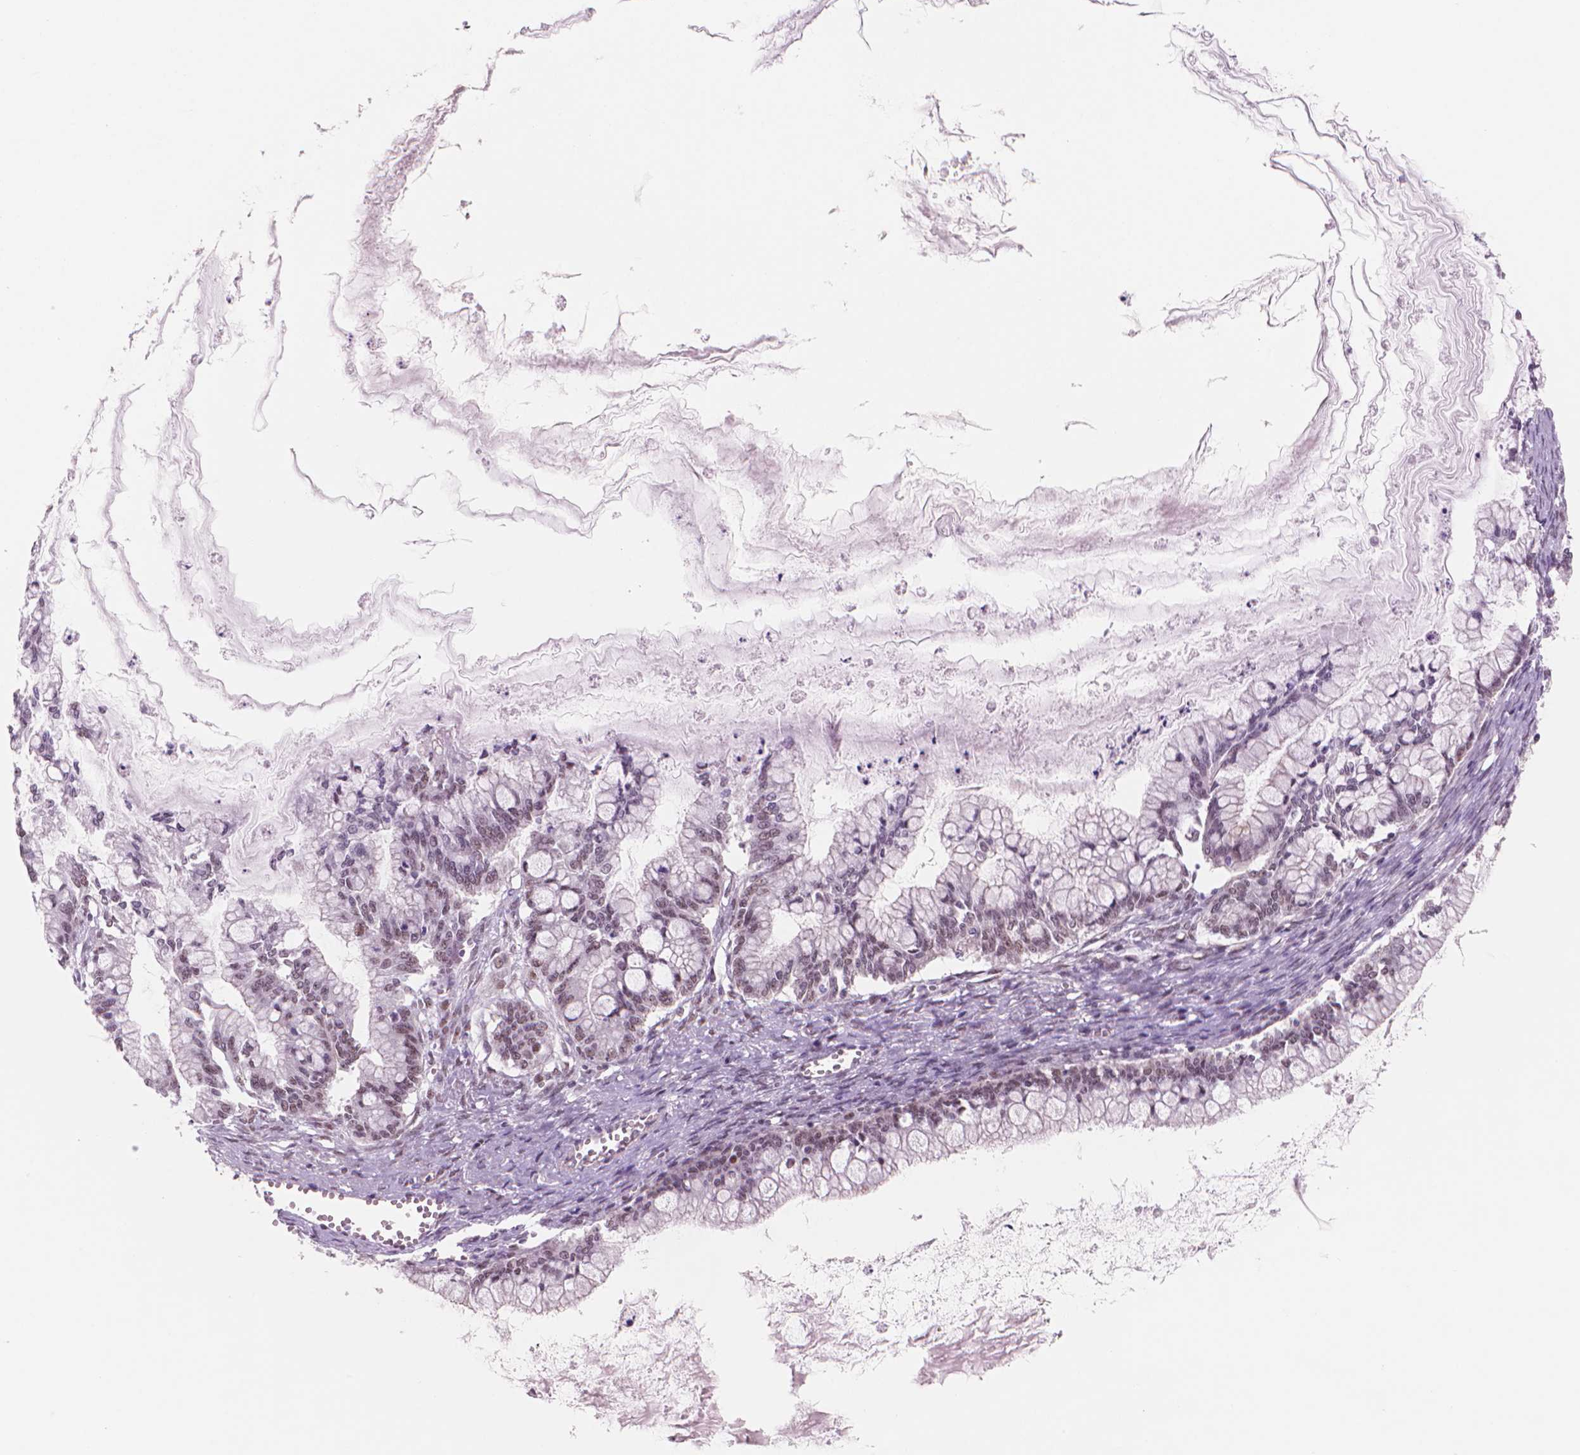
{"staining": {"intensity": "negative", "quantity": "none", "location": "none"}, "tissue": "ovarian cancer", "cell_type": "Tumor cells", "image_type": "cancer", "snomed": [{"axis": "morphology", "description": "Cystadenocarcinoma, mucinous, NOS"}, {"axis": "topography", "description": "Ovary"}], "caption": "Tumor cells are negative for protein expression in human ovarian cancer.", "gene": "POLR3D", "patient": {"sex": "female", "age": 67}}